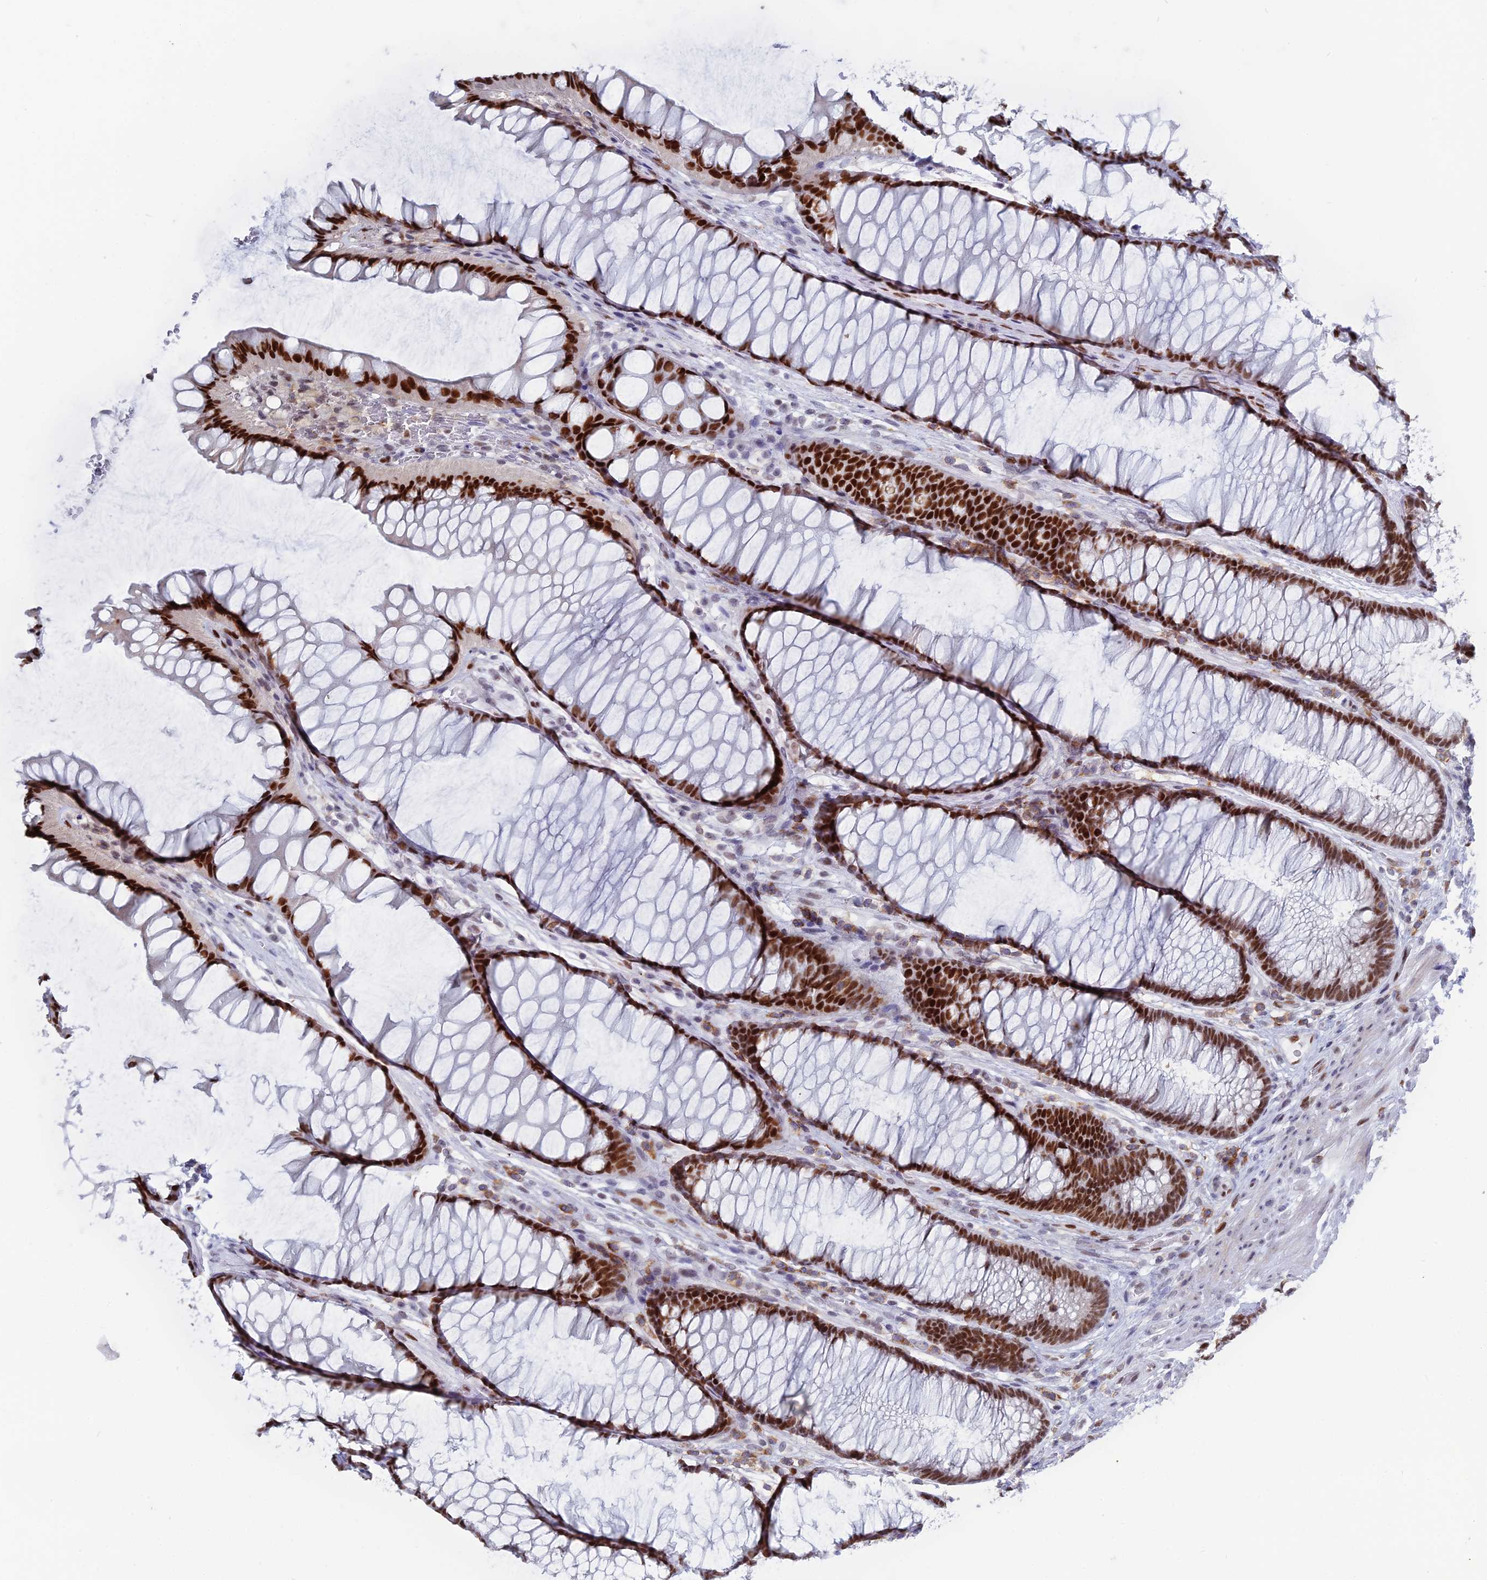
{"staining": {"intensity": "moderate", "quantity": "25%-75%", "location": "nuclear"}, "tissue": "colon", "cell_type": "Endothelial cells", "image_type": "normal", "snomed": [{"axis": "morphology", "description": "Normal tissue, NOS"}, {"axis": "topography", "description": "Colon"}], "caption": "Immunohistochemical staining of benign colon demonstrates 25%-75% levels of moderate nuclear protein expression in approximately 25%-75% of endothelial cells. Using DAB (brown) and hematoxylin (blue) stains, captured at high magnification using brightfield microscopy.", "gene": "NOL4L", "patient": {"sex": "female", "age": 82}}